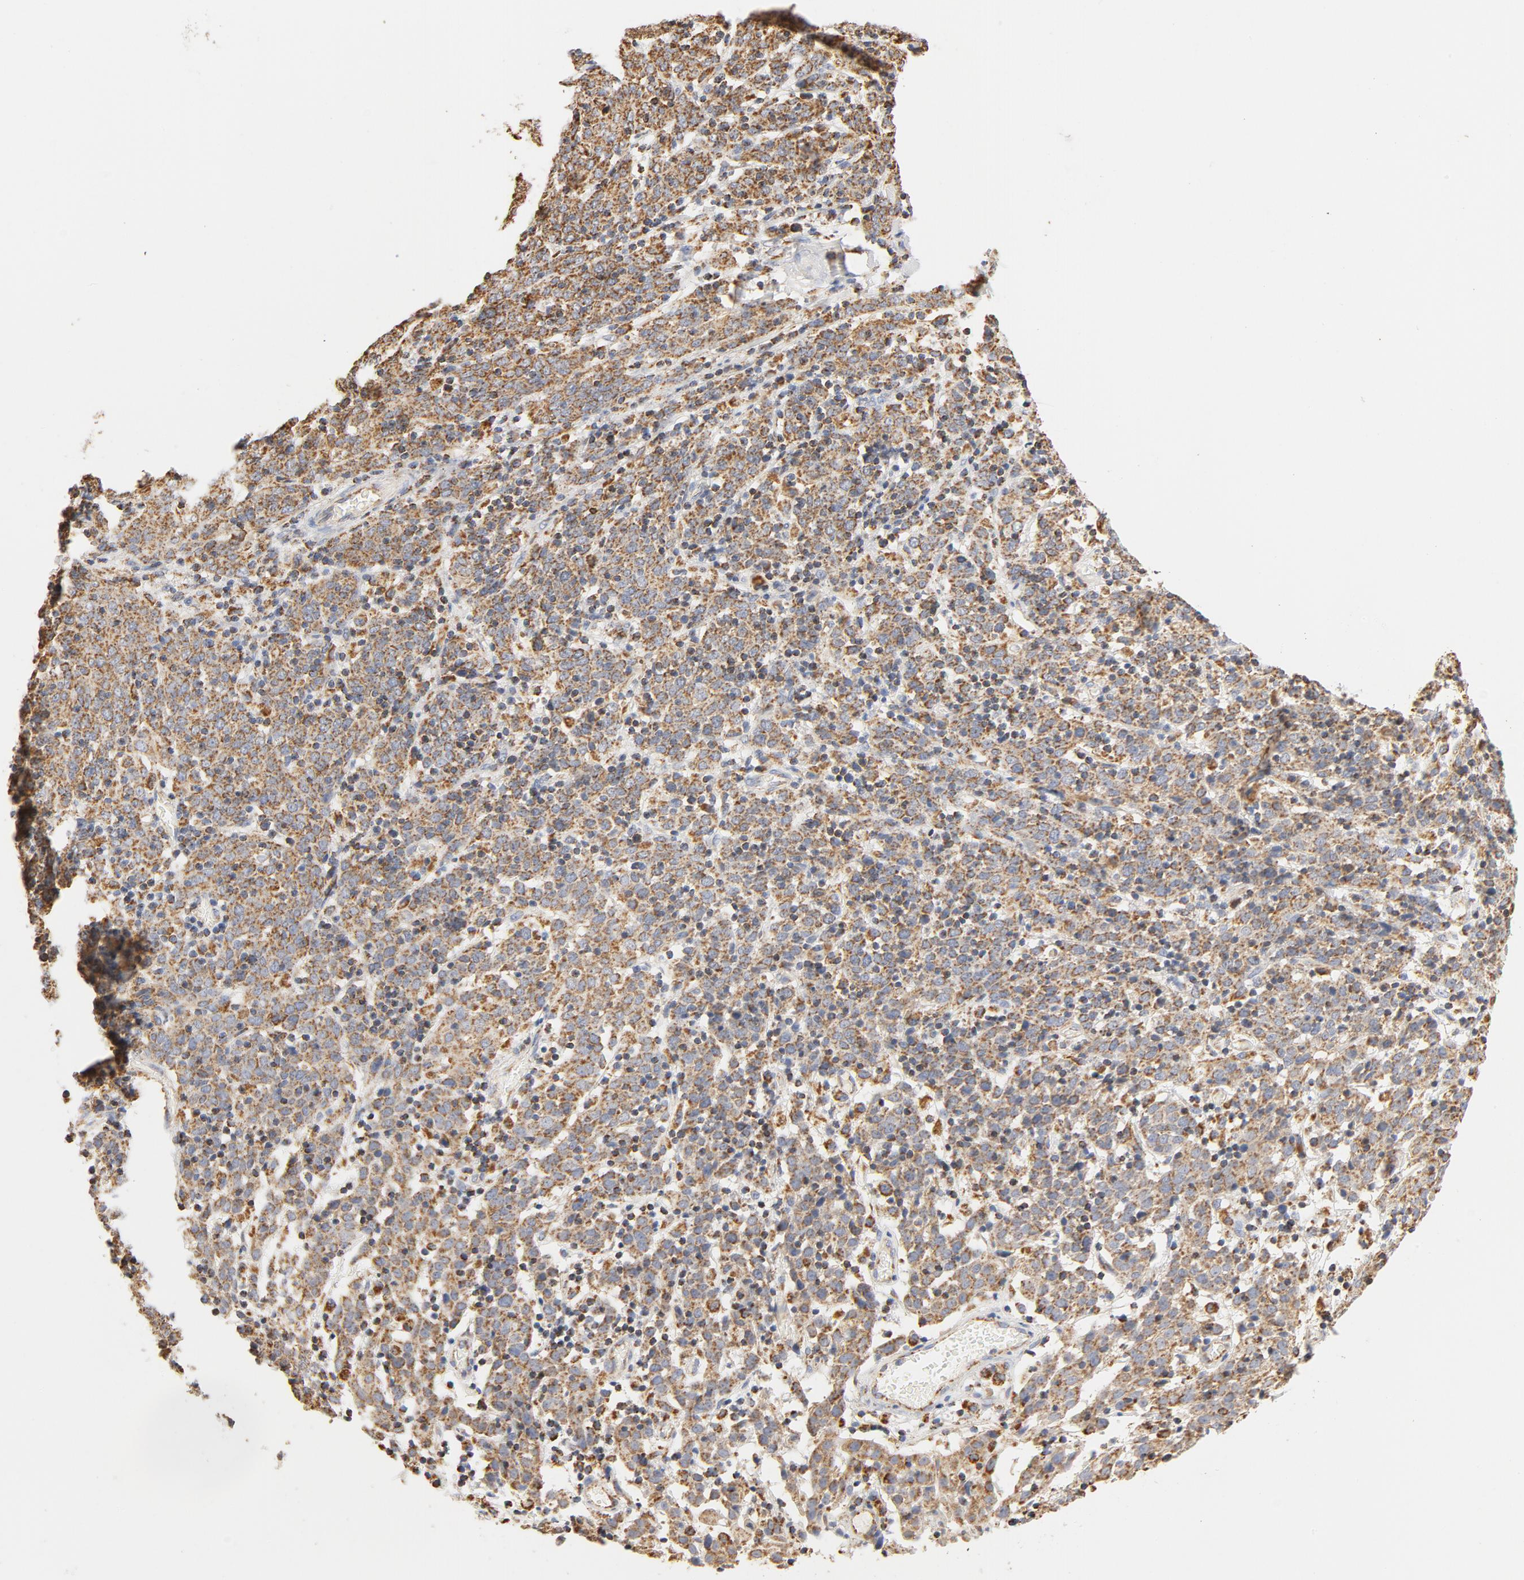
{"staining": {"intensity": "moderate", "quantity": ">75%", "location": "cytoplasmic/membranous"}, "tissue": "cervical cancer", "cell_type": "Tumor cells", "image_type": "cancer", "snomed": [{"axis": "morphology", "description": "Normal tissue, NOS"}, {"axis": "morphology", "description": "Squamous cell carcinoma, NOS"}, {"axis": "topography", "description": "Cervix"}], "caption": "Squamous cell carcinoma (cervical) stained for a protein (brown) shows moderate cytoplasmic/membranous positive expression in approximately >75% of tumor cells.", "gene": "COX4I1", "patient": {"sex": "female", "age": 67}}